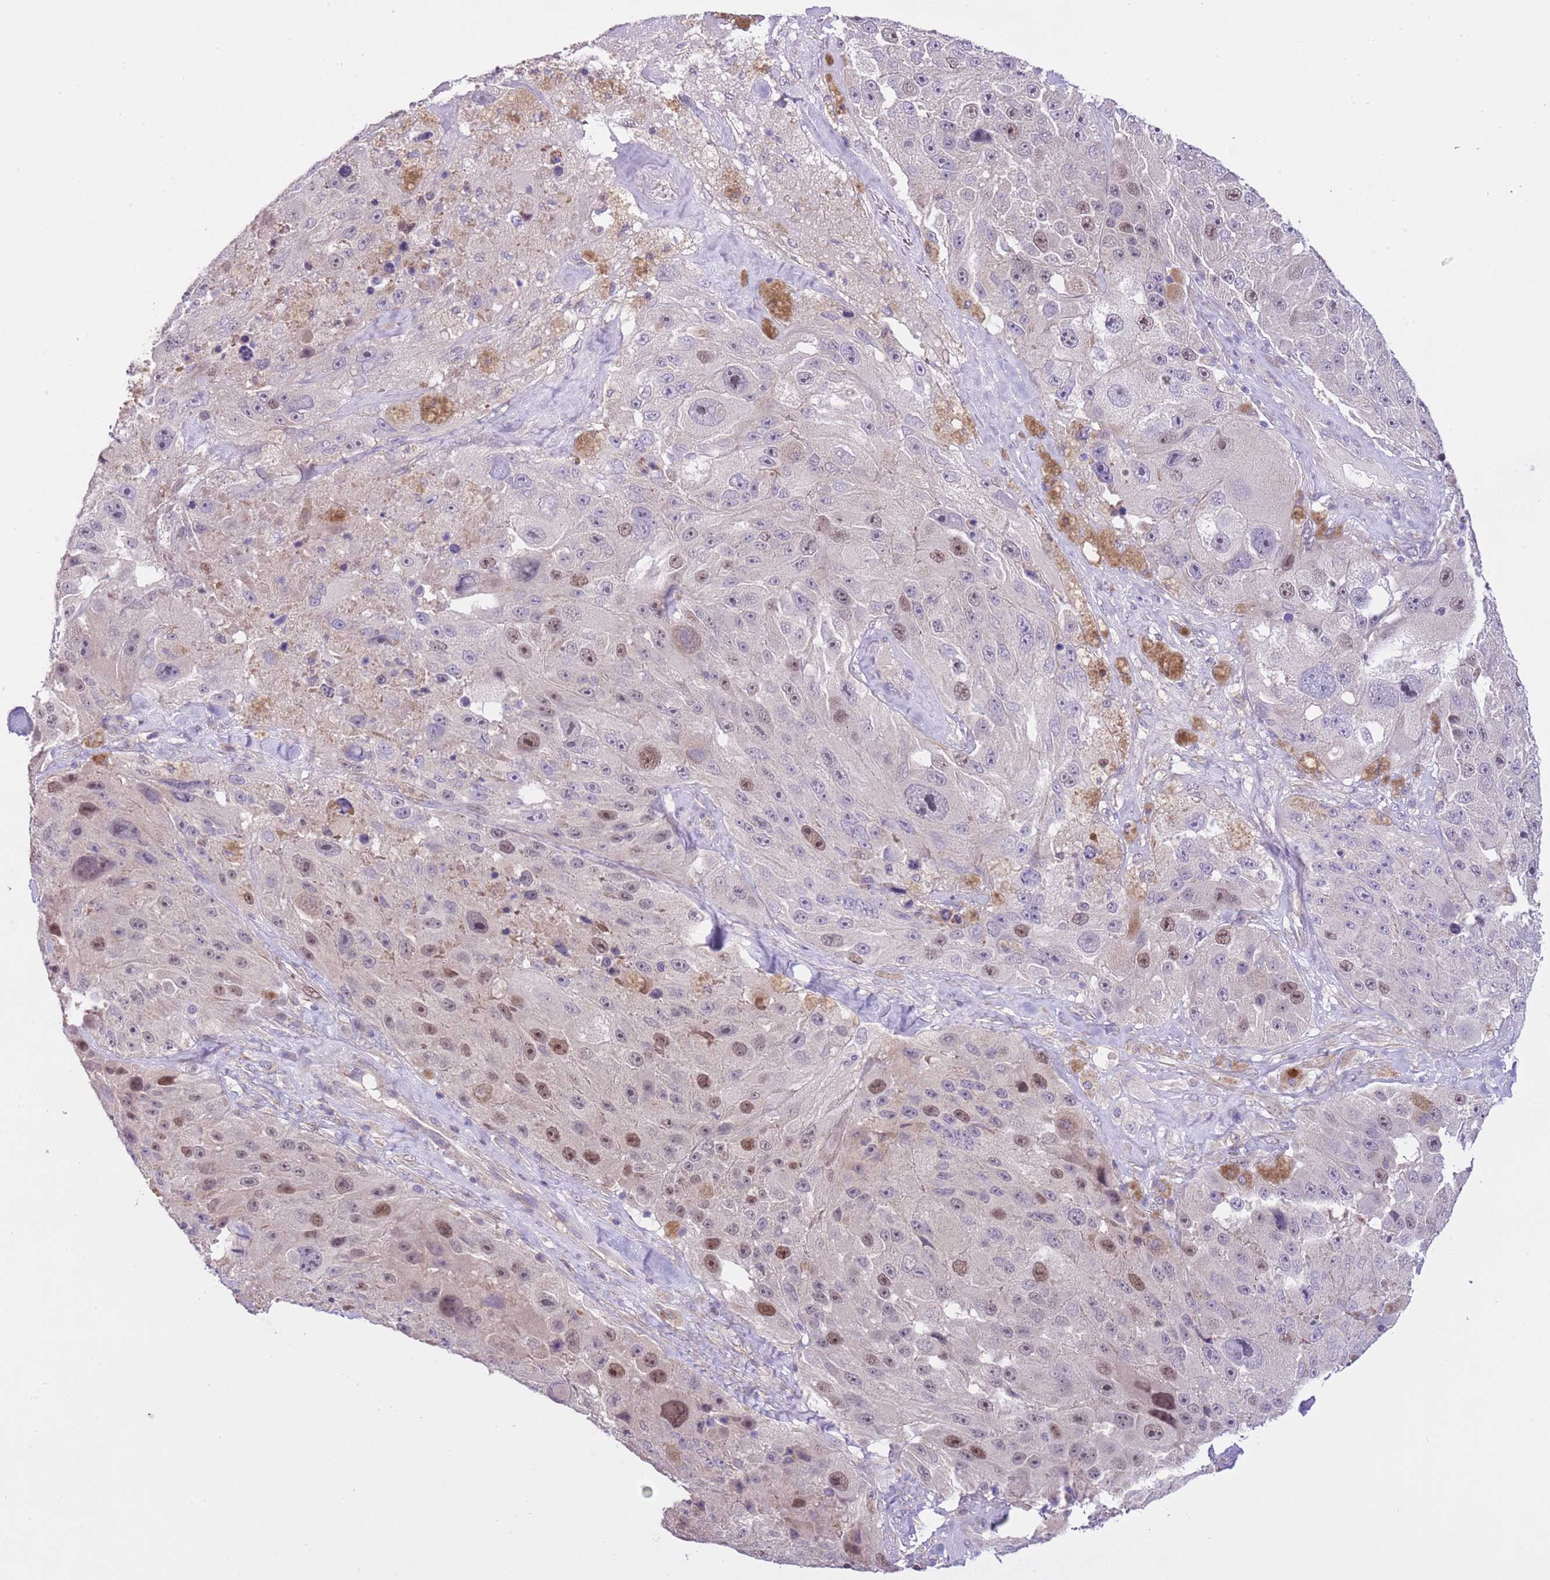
{"staining": {"intensity": "strong", "quantity": "25%-75%", "location": "nuclear"}, "tissue": "melanoma", "cell_type": "Tumor cells", "image_type": "cancer", "snomed": [{"axis": "morphology", "description": "Malignant melanoma, Metastatic site"}, {"axis": "topography", "description": "Lymph node"}], "caption": "IHC image of neoplastic tissue: malignant melanoma (metastatic site) stained using immunohistochemistry (IHC) demonstrates high levels of strong protein expression localized specifically in the nuclear of tumor cells, appearing as a nuclear brown color.", "gene": "FBRSL1", "patient": {"sex": "male", "age": 62}}